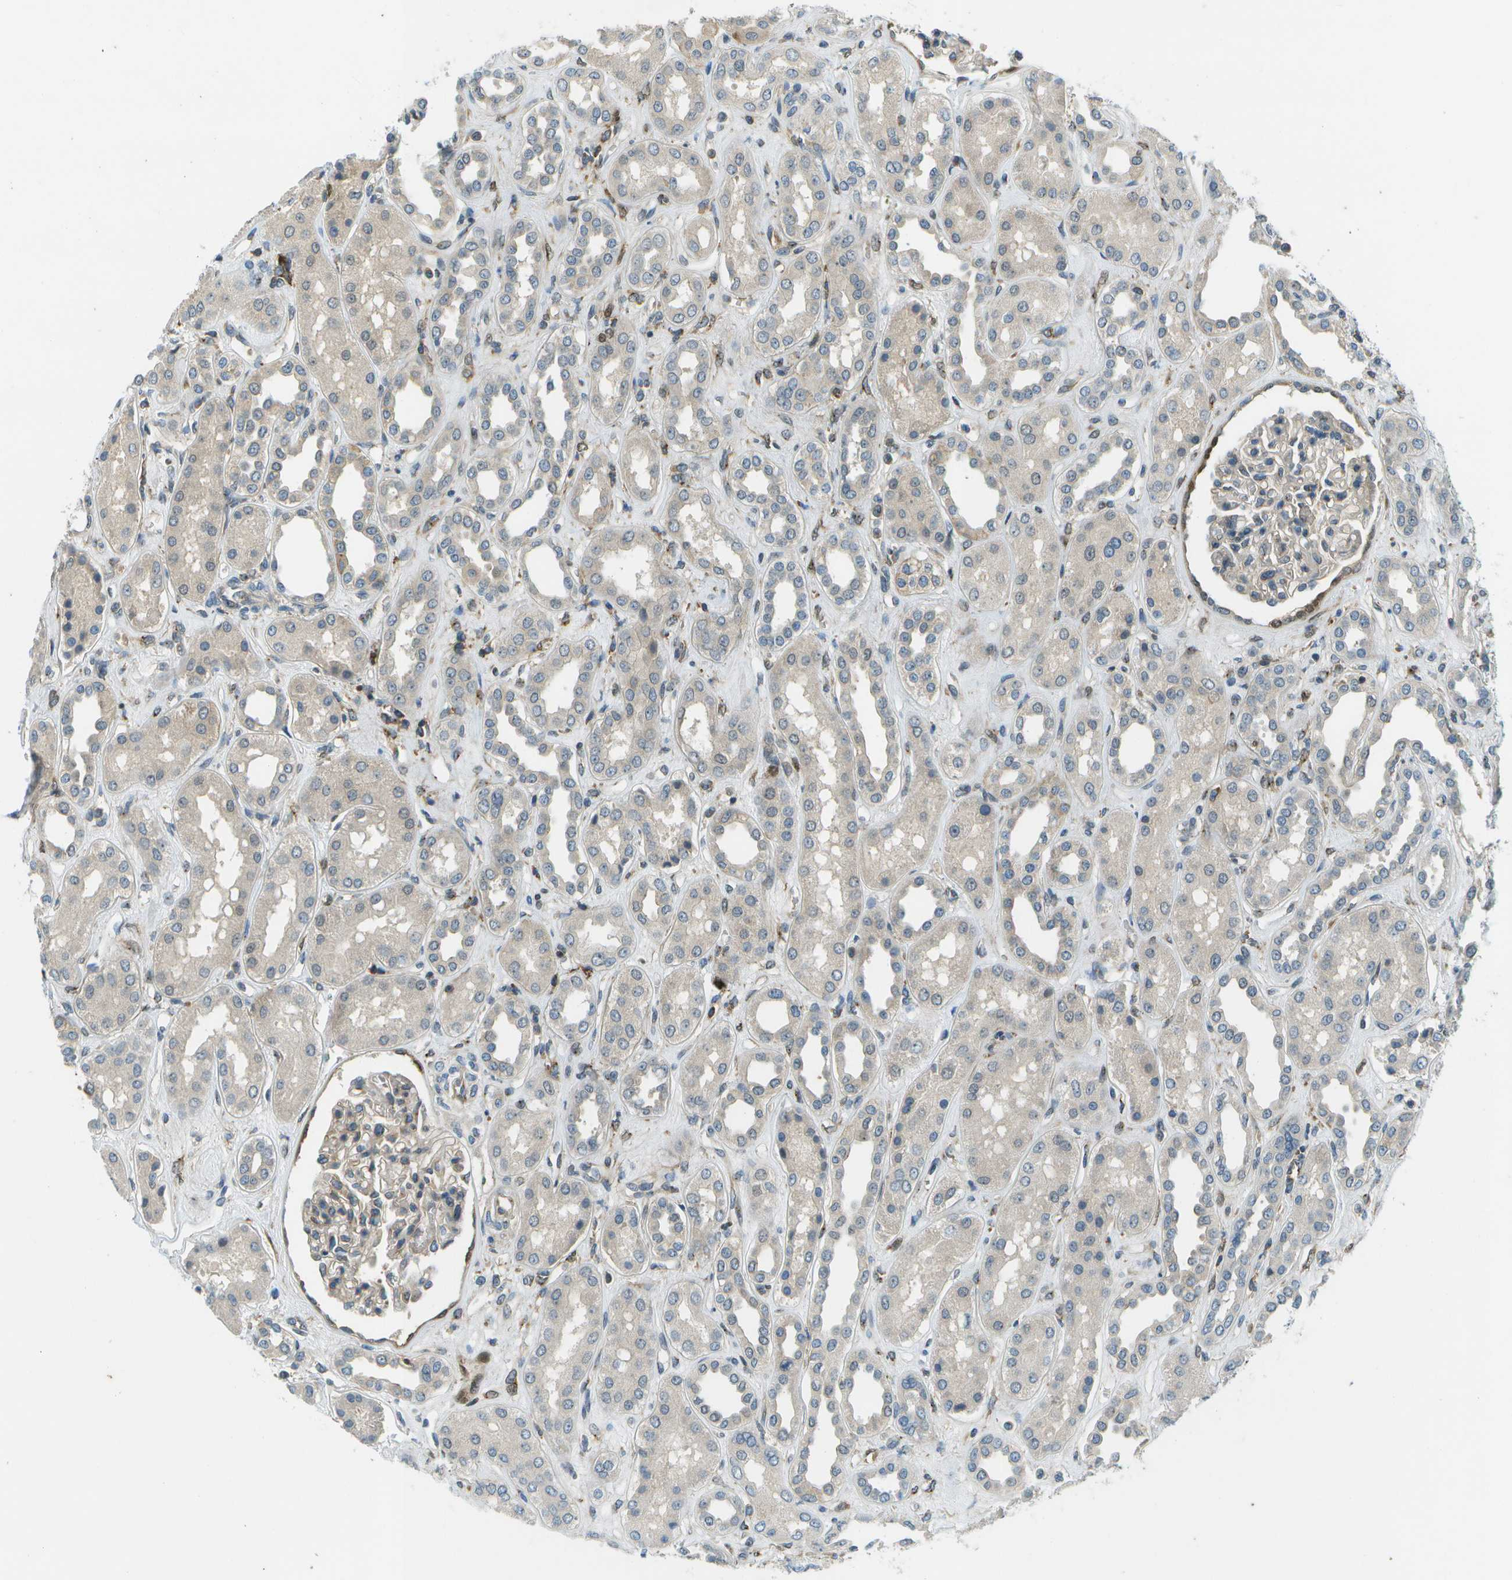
{"staining": {"intensity": "moderate", "quantity": "<25%", "location": "cytoplasmic/membranous"}, "tissue": "kidney", "cell_type": "Cells in glomeruli", "image_type": "normal", "snomed": [{"axis": "morphology", "description": "Normal tissue, NOS"}, {"axis": "topography", "description": "Kidney"}], "caption": "A brown stain labels moderate cytoplasmic/membranous staining of a protein in cells in glomeruli of normal kidney.", "gene": "CTIF", "patient": {"sex": "male", "age": 59}}